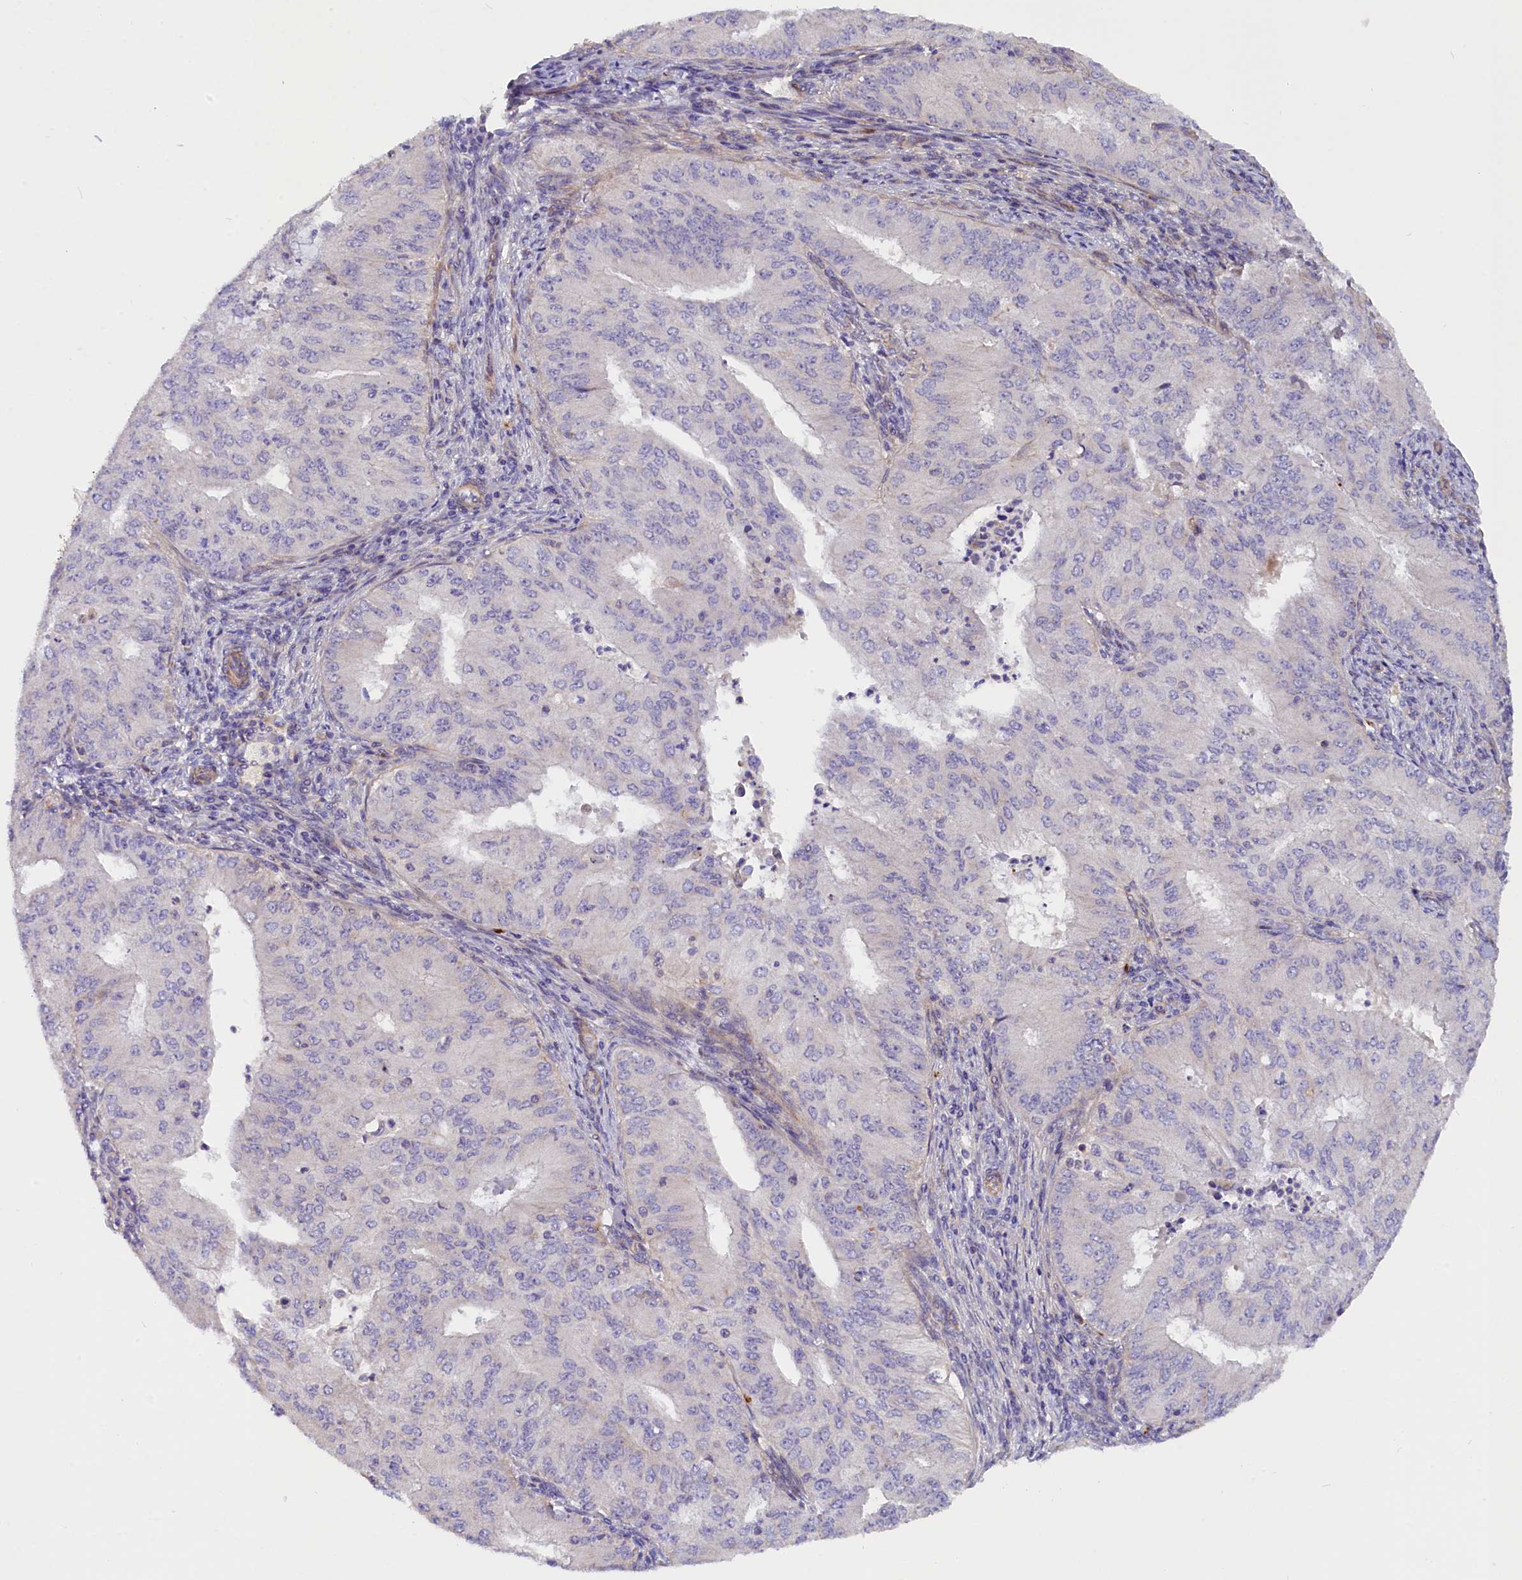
{"staining": {"intensity": "negative", "quantity": "none", "location": "none"}, "tissue": "endometrial cancer", "cell_type": "Tumor cells", "image_type": "cancer", "snomed": [{"axis": "morphology", "description": "Adenocarcinoma, NOS"}, {"axis": "topography", "description": "Endometrium"}], "caption": "This is a photomicrograph of IHC staining of endometrial adenocarcinoma, which shows no expression in tumor cells.", "gene": "MED20", "patient": {"sex": "female", "age": 50}}